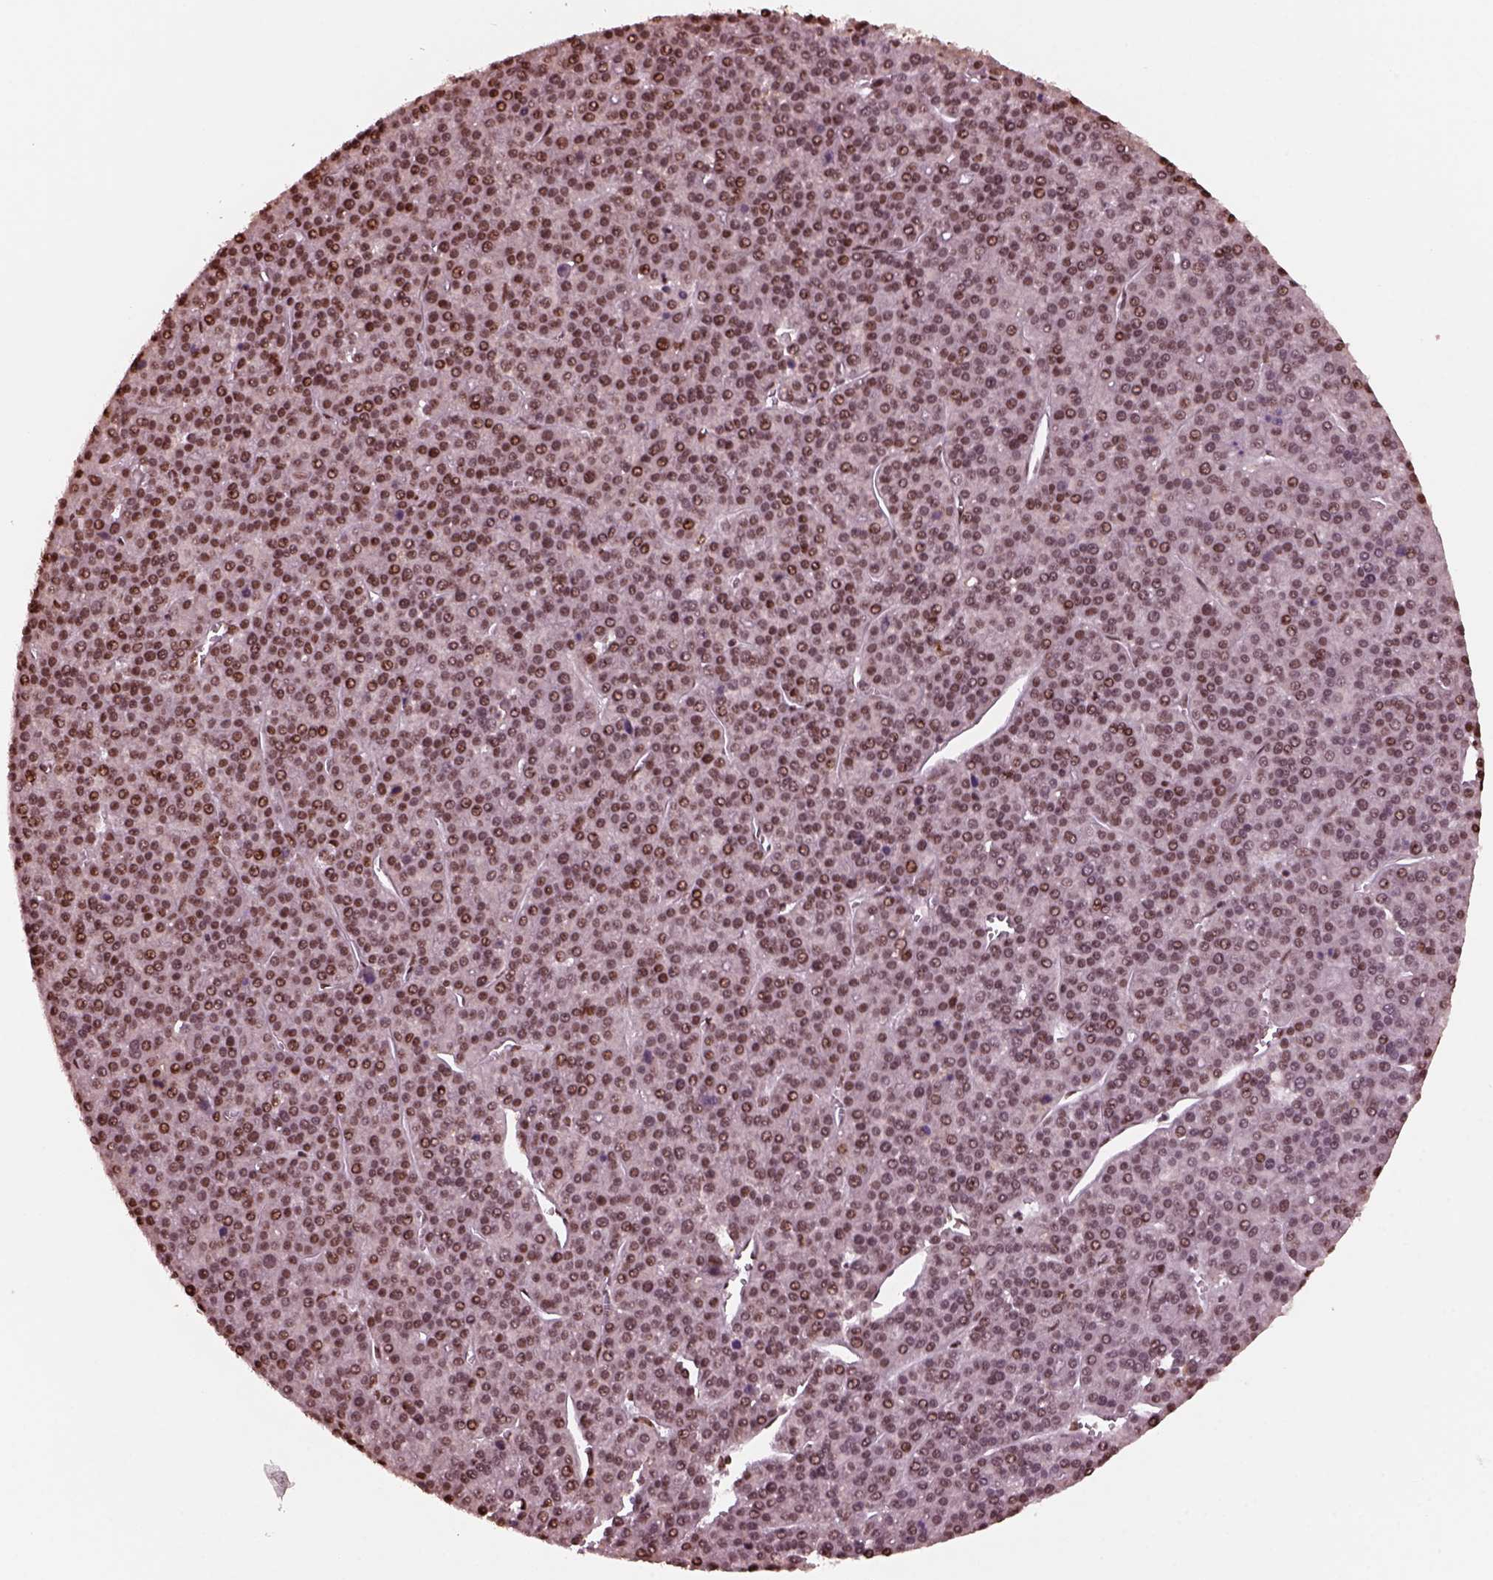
{"staining": {"intensity": "moderate", "quantity": ">75%", "location": "nuclear"}, "tissue": "liver cancer", "cell_type": "Tumor cells", "image_type": "cancer", "snomed": [{"axis": "morphology", "description": "Carcinoma, Hepatocellular, NOS"}, {"axis": "topography", "description": "Liver"}], "caption": "Protein staining of liver cancer (hepatocellular carcinoma) tissue exhibits moderate nuclear expression in about >75% of tumor cells.", "gene": "NSD1", "patient": {"sex": "female", "age": 58}}